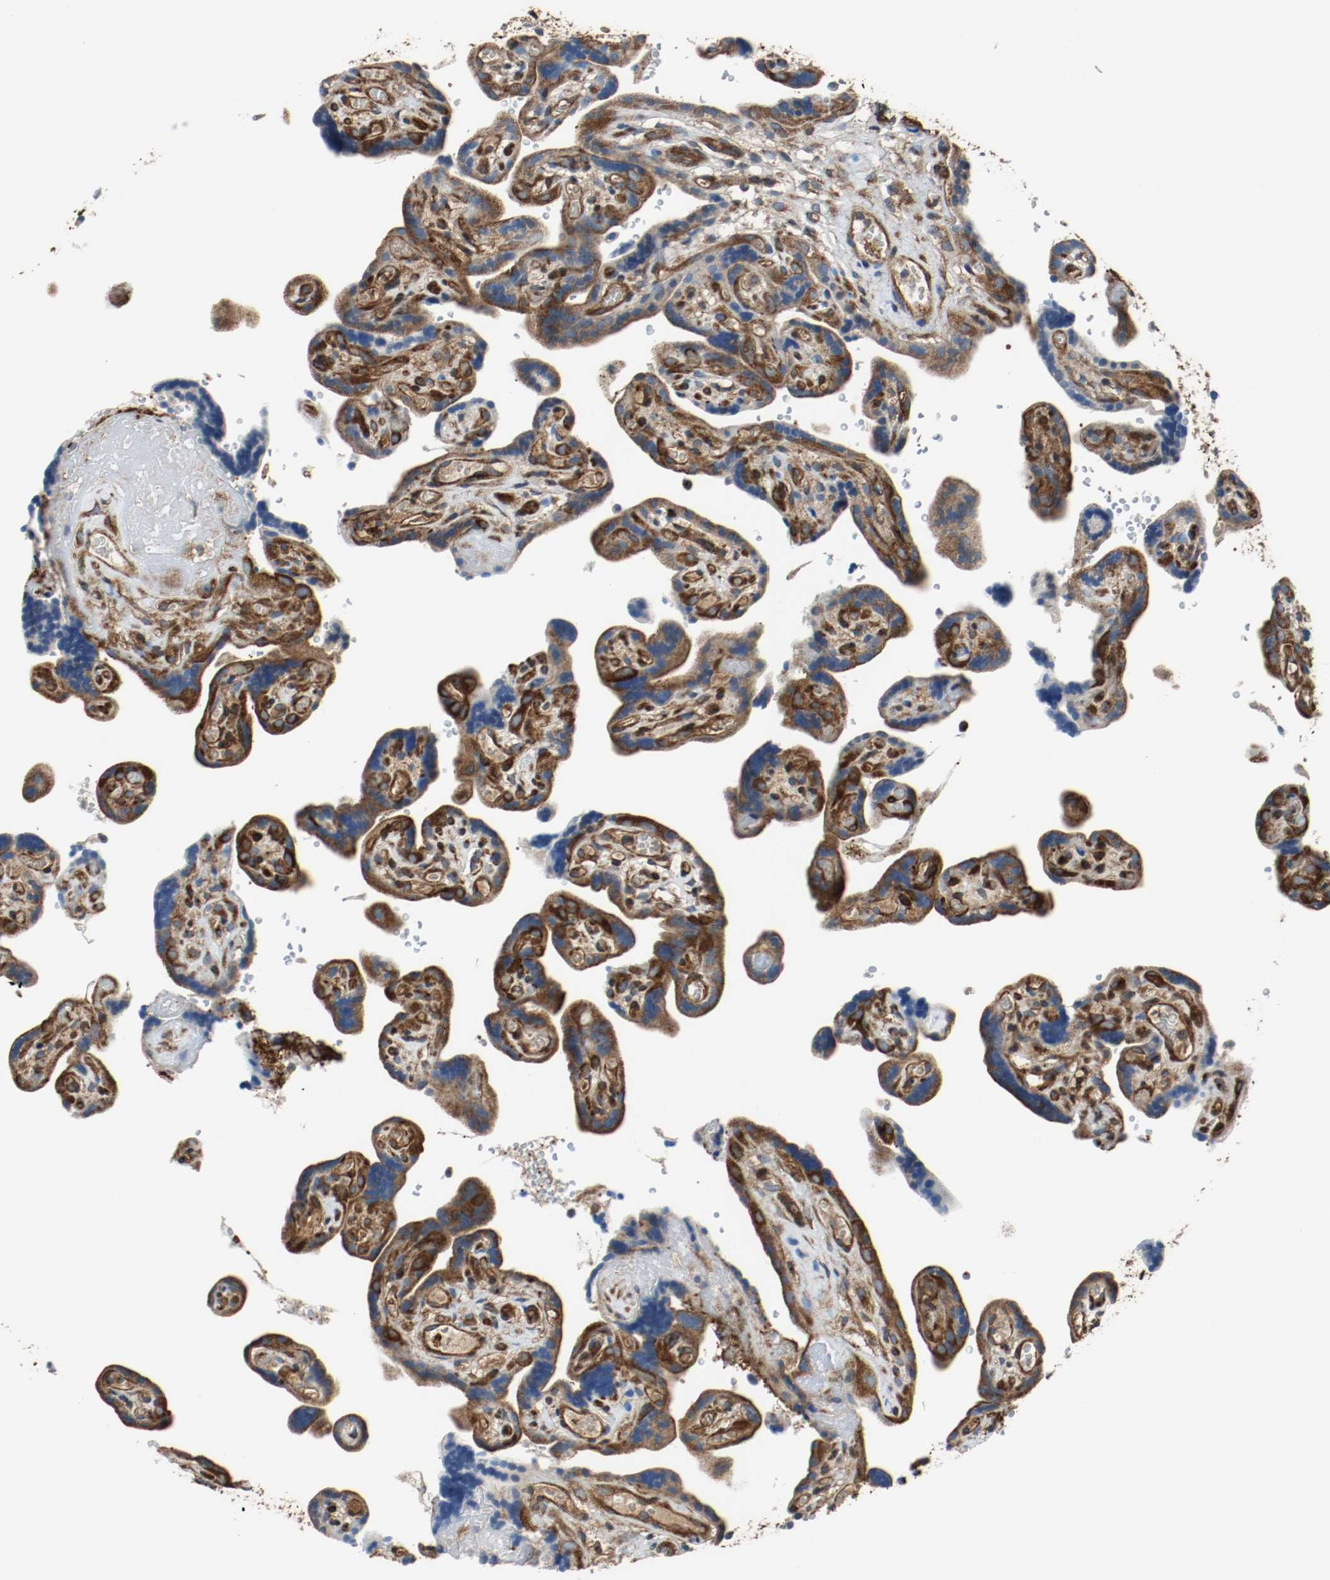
{"staining": {"intensity": "strong", "quantity": ">75%", "location": "cytoplasmic/membranous"}, "tissue": "placenta", "cell_type": "Decidual cells", "image_type": "normal", "snomed": [{"axis": "morphology", "description": "Normal tissue, NOS"}, {"axis": "topography", "description": "Placenta"}], "caption": "The micrograph exhibits immunohistochemical staining of normal placenta. There is strong cytoplasmic/membranous staining is present in approximately >75% of decidual cells.", "gene": "TUBA3D", "patient": {"sex": "female", "age": 30}}